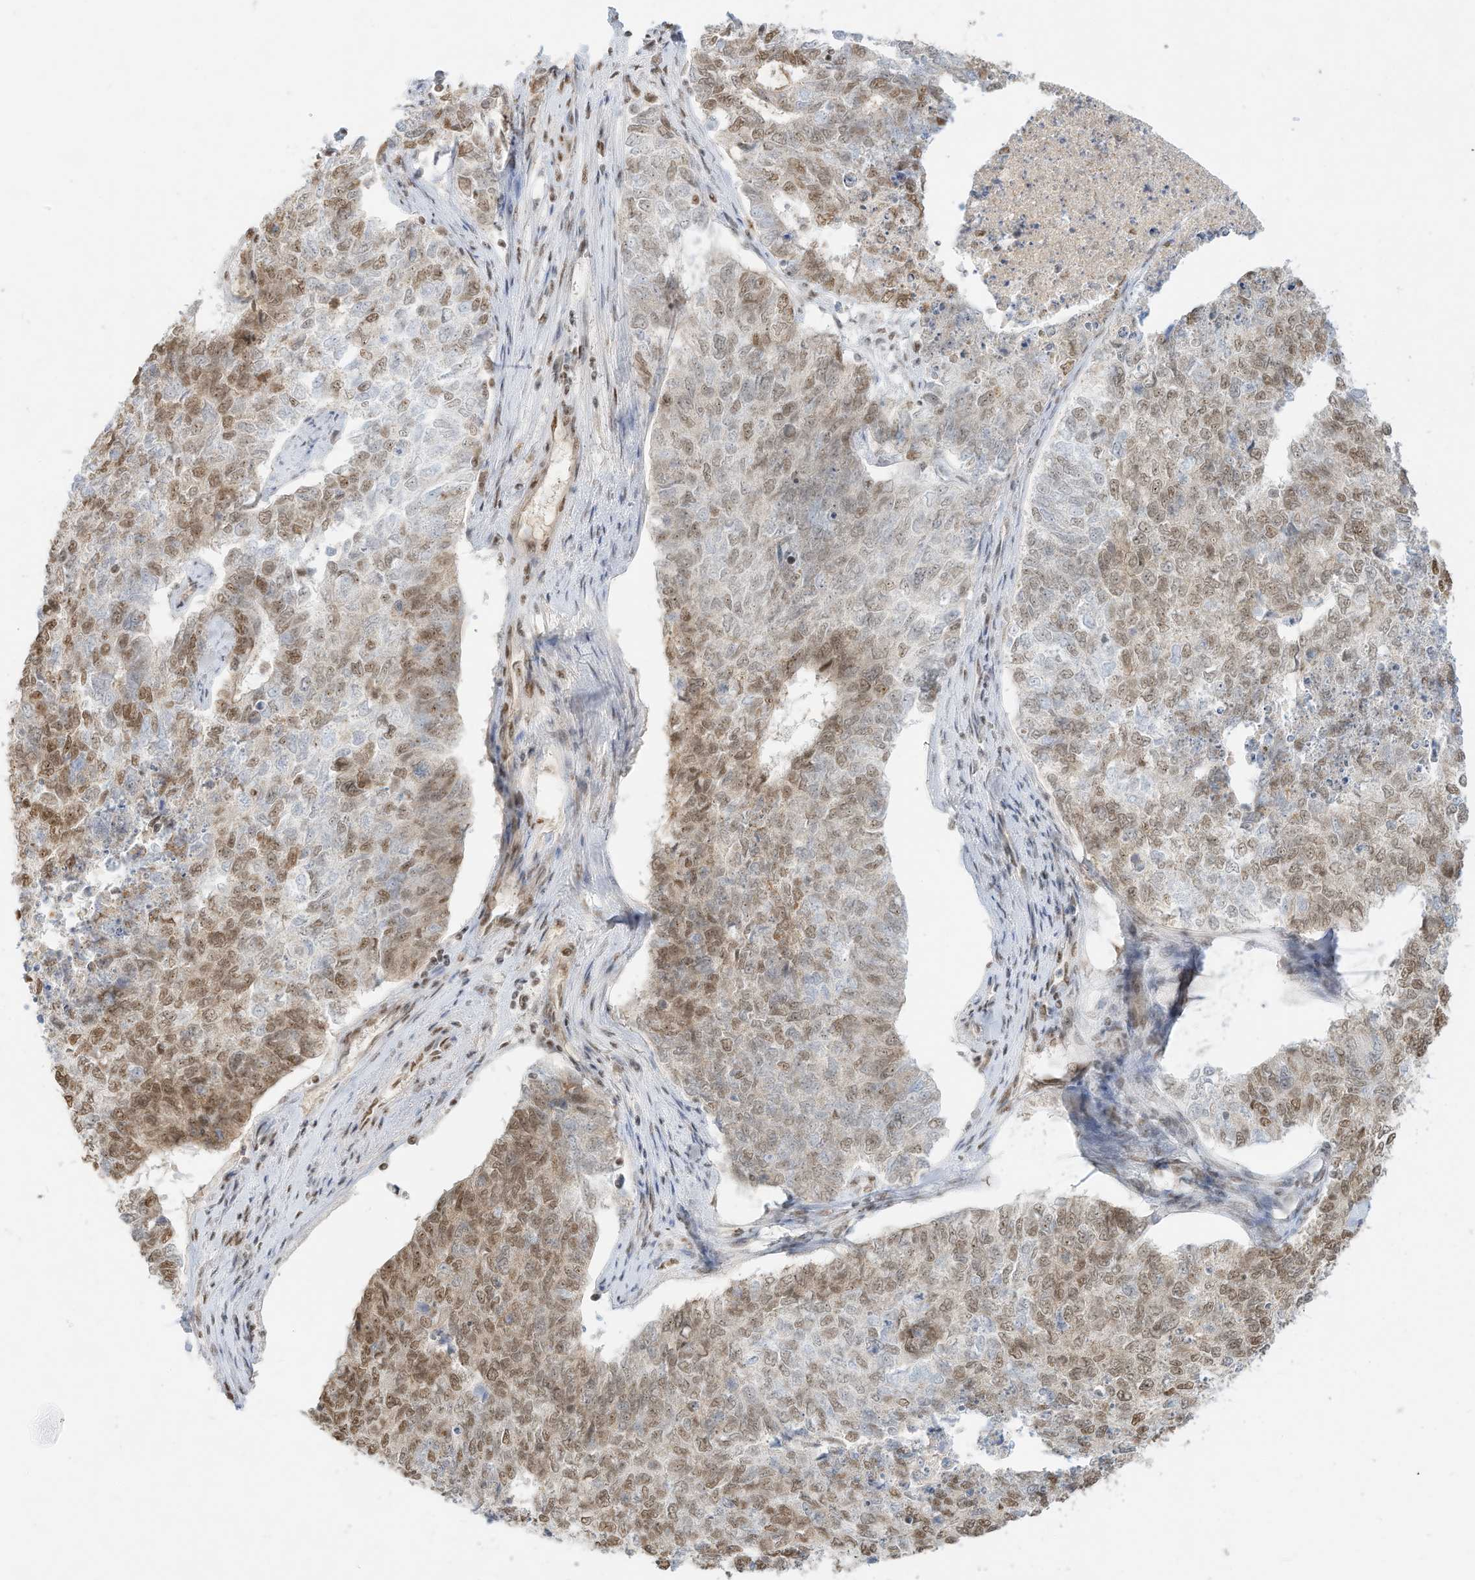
{"staining": {"intensity": "moderate", "quantity": "25%-75%", "location": "nuclear"}, "tissue": "cervical cancer", "cell_type": "Tumor cells", "image_type": "cancer", "snomed": [{"axis": "morphology", "description": "Squamous cell carcinoma, NOS"}, {"axis": "topography", "description": "Cervix"}], "caption": "Tumor cells show medium levels of moderate nuclear staining in approximately 25%-75% of cells in cervical cancer.", "gene": "NHSL1", "patient": {"sex": "female", "age": 63}}